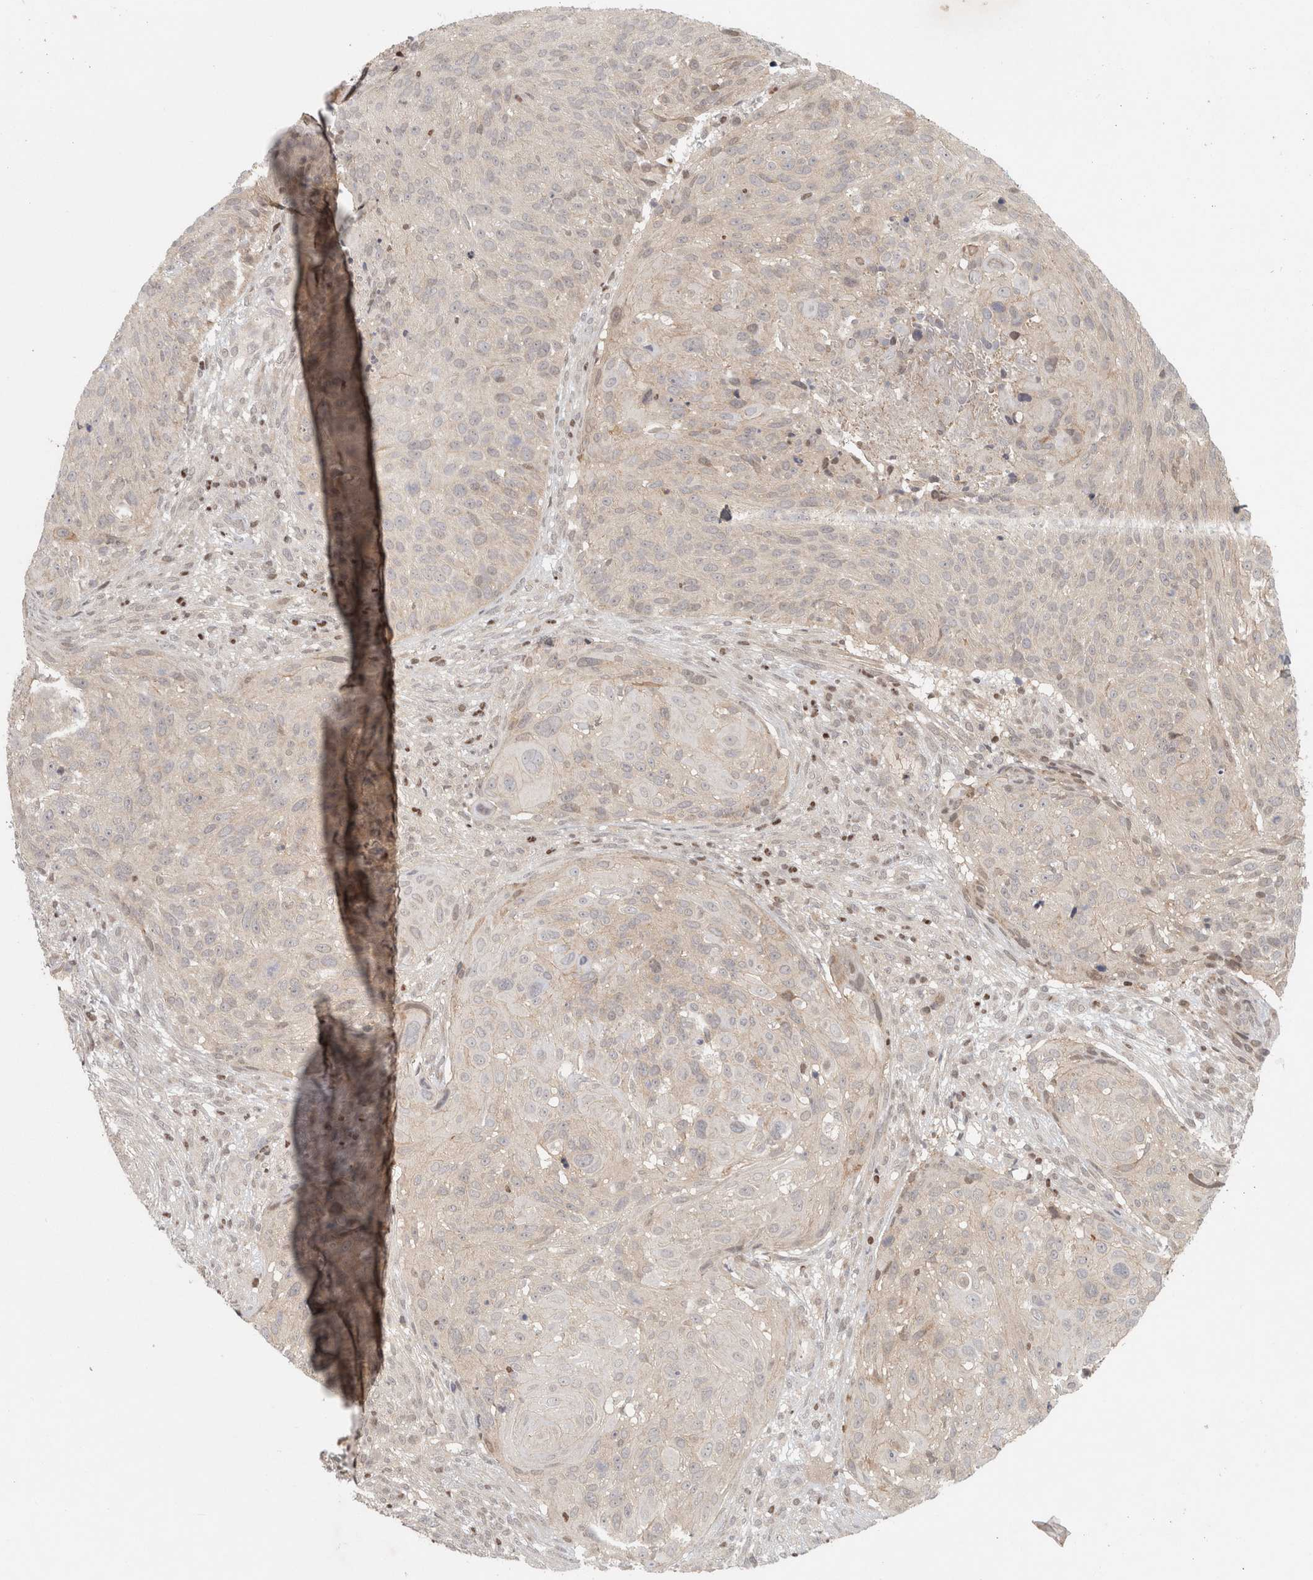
{"staining": {"intensity": "negative", "quantity": "none", "location": "none"}, "tissue": "cervical cancer", "cell_type": "Tumor cells", "image_type": "cancer", "snomed": [{"axis": "morphology", "description": "Squamous cell carcinoma, NOS"}, {"axis": "topography", "description": "Cervix"}], "caption": "This is an IHC image of human cervical squamous cell carcinoma. There is no positivity in tumor cells.", "gene": "KDM8", "patient": {"sex": "female", "age": 74}}